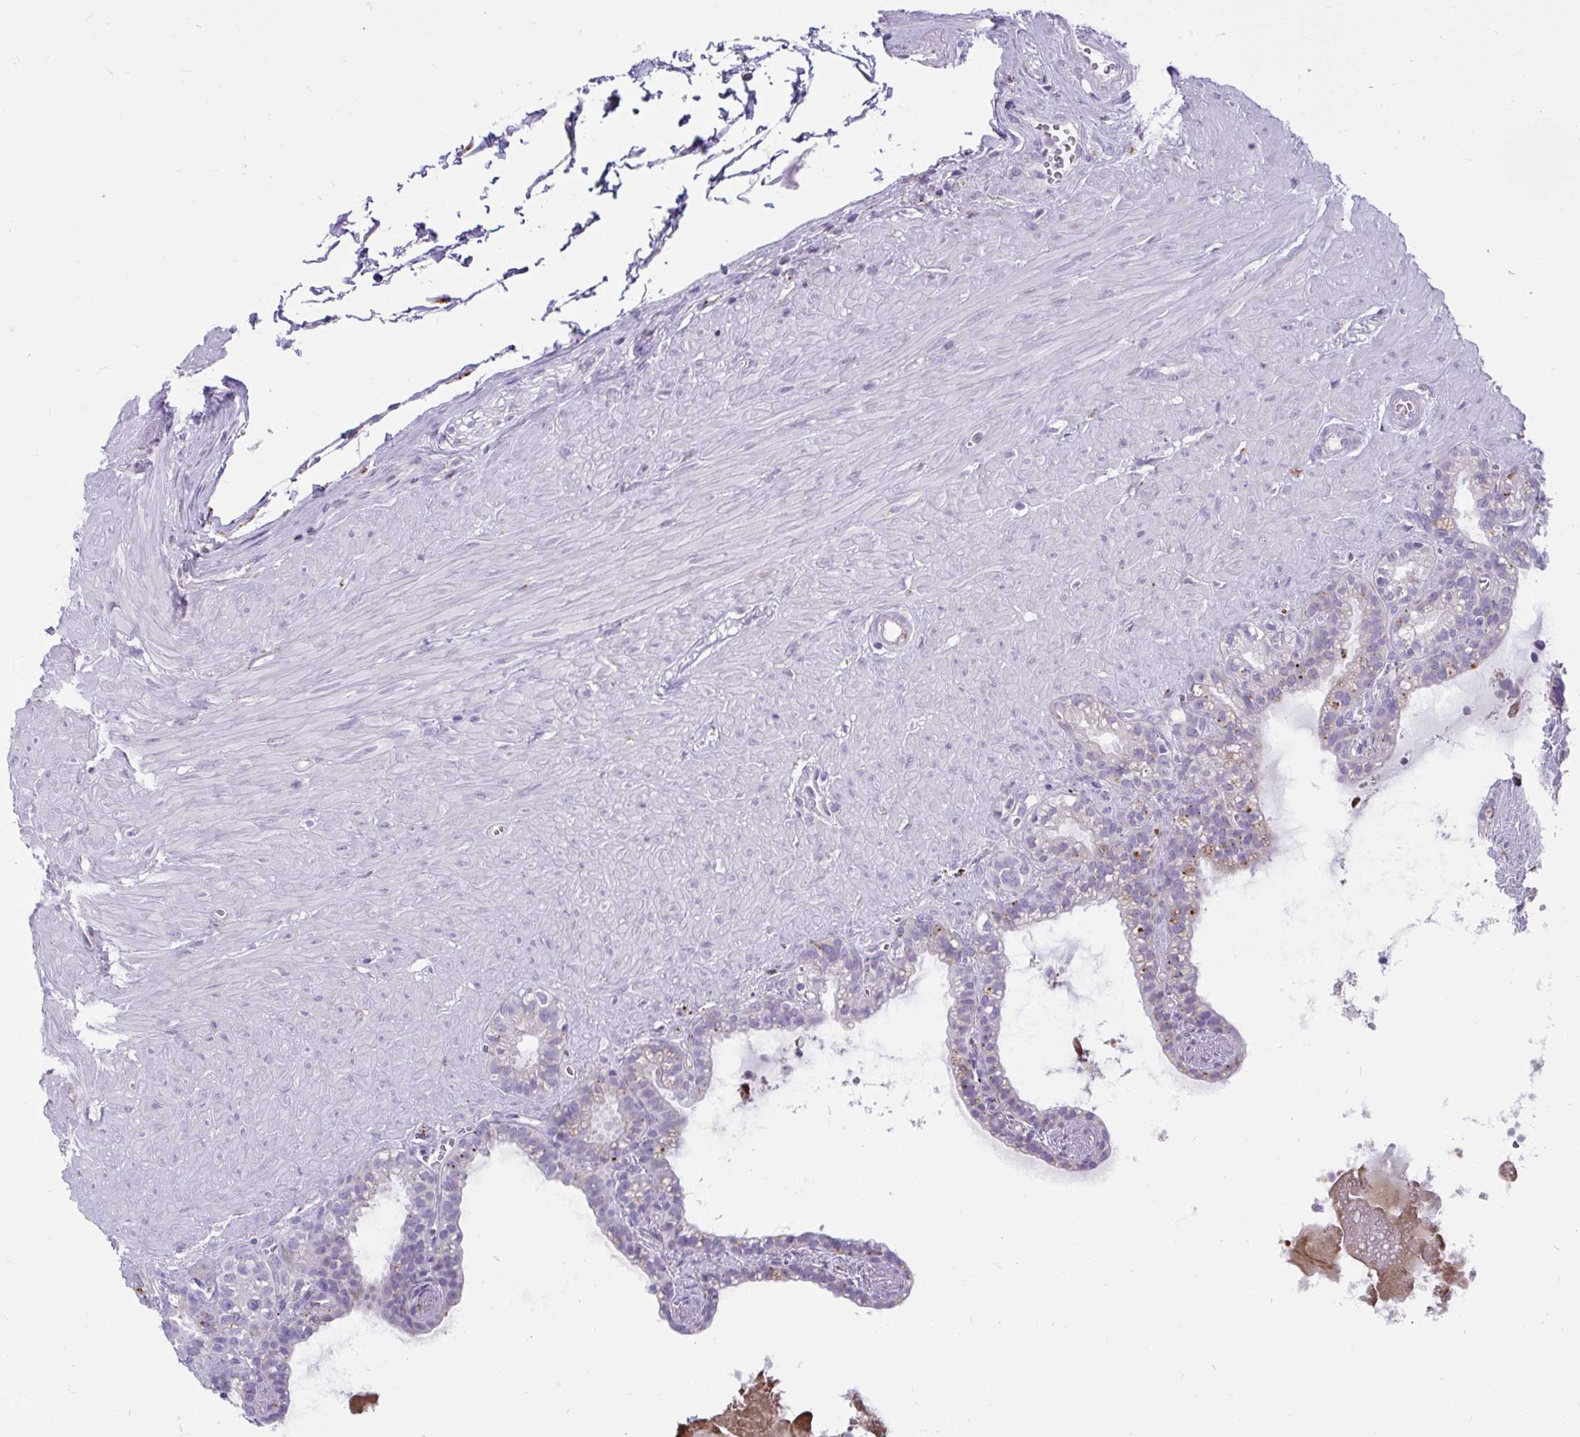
{"staining": {"intensity": "negative", "quantity": "none", "location": "none"}, "tissue": "seminal vesicle", "cell_type": "Glandular cells", "image_type": "normal", "snomed": [{"axis": "morphology", "description": "Normal tissue, NOS"}, {"axis": "topography", "description": "Seminal veicle"}], "caption": "A high-resolution histopathology image shows IHC staining of normal seminal vesicle, which demonstrates no significant staining in glandular cells.", "gene": "CTSZ", "patient": {"sex": "male", "age": 76}}